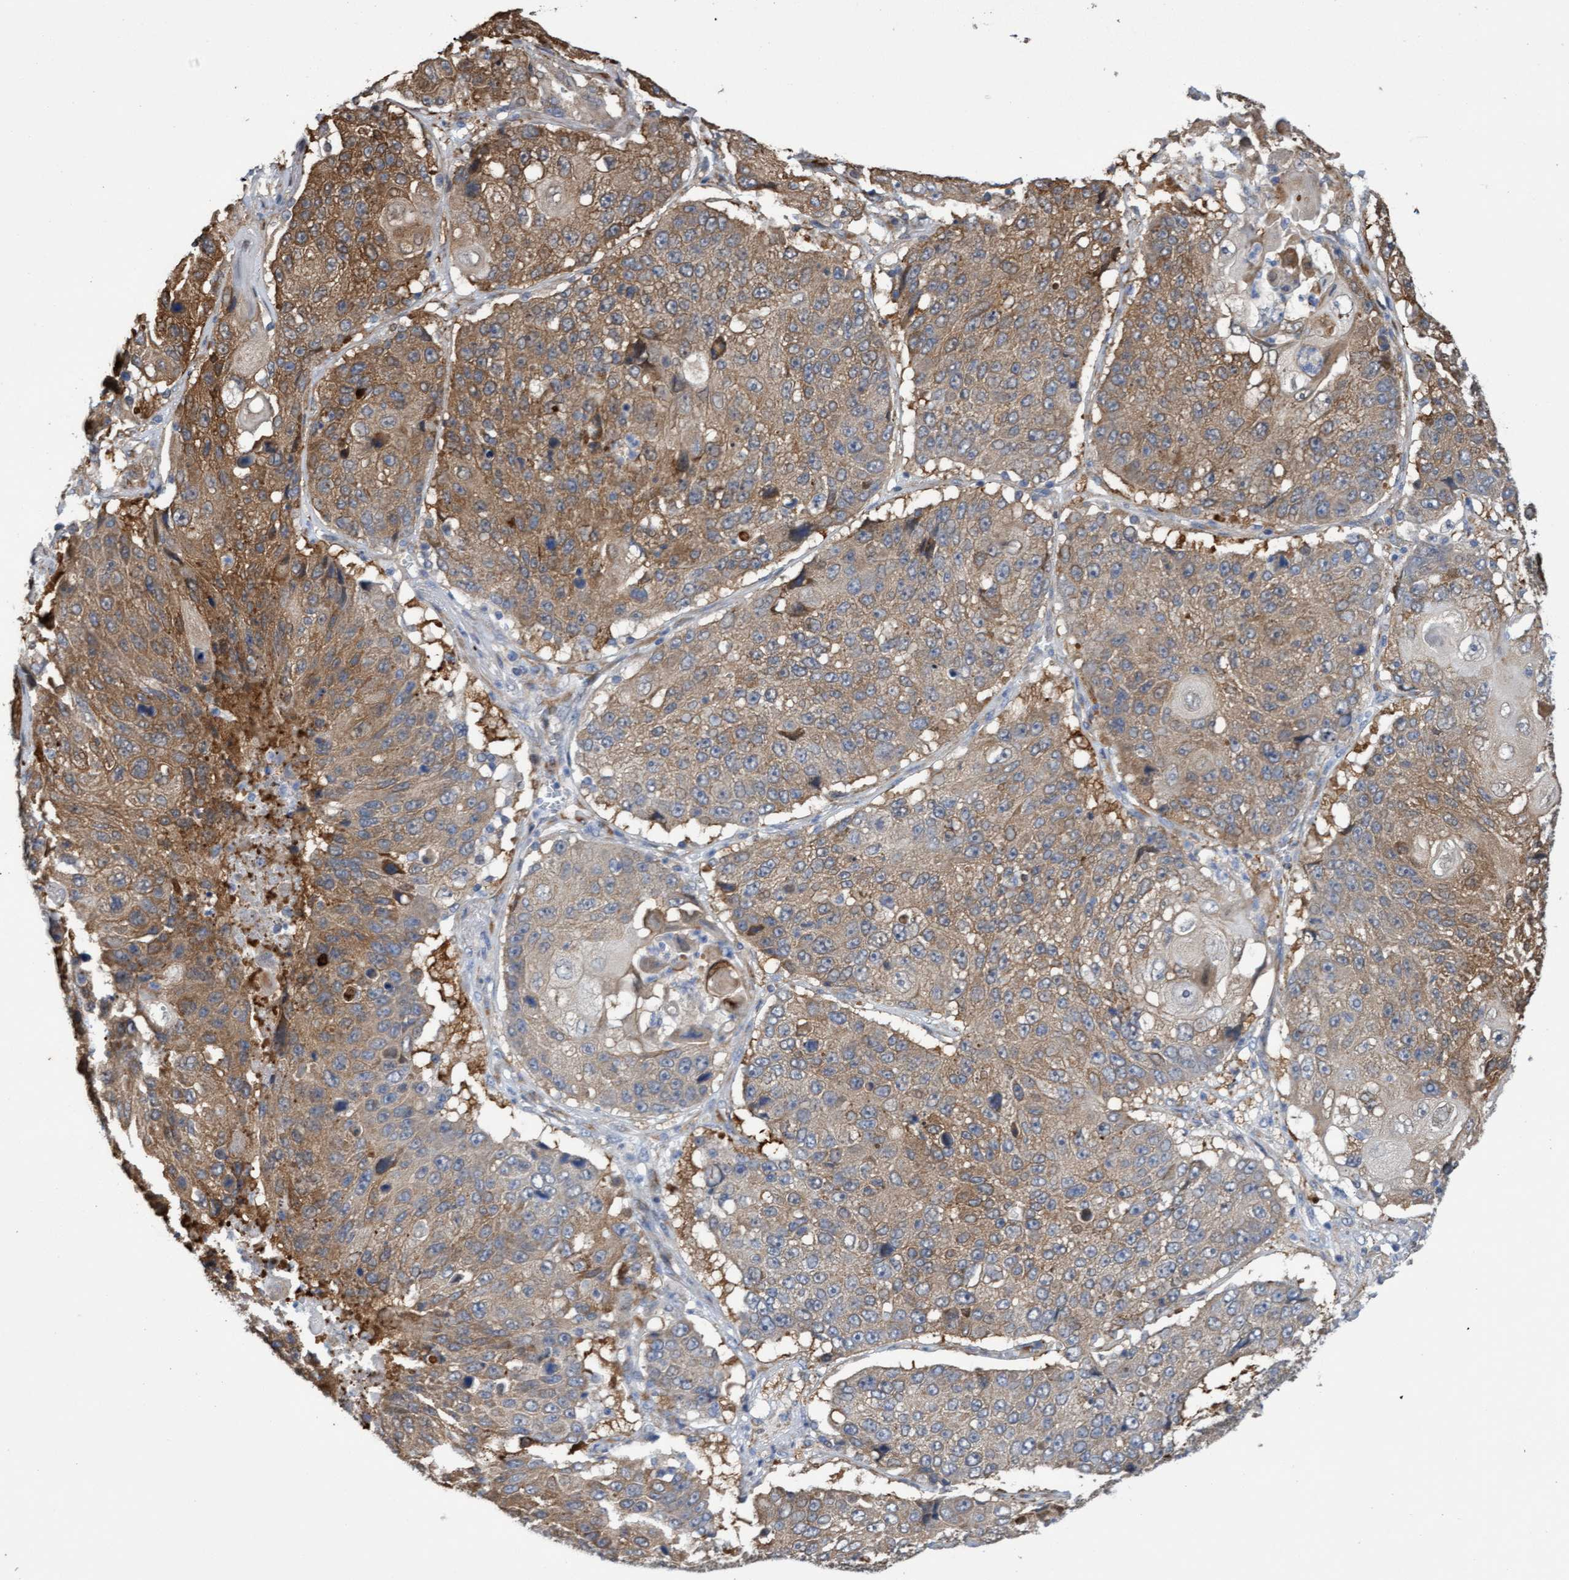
{"staining": {"intensity": "moderate", "quantity": ">75%", "location": "cytoplasmic/membranous"}, "tissue": "lung cancer", "cell_type": "Tumor cells", "image_type": "cancer", "snomed": [{"axis": "morphology", "description": "Squamous cell carcinoma, NOS"}, {"axis": "topography", "description": "Lung"}], "caption": "Approximately >75% of tumor cells in squamous cell carcinoma (lung) demonstrate moderate cytoplasmic/membranous protein staining as visualized by brown immunohistochemical staining.", "gene": "ITFG1", "patient": {"sex": "male", "age": 61}}